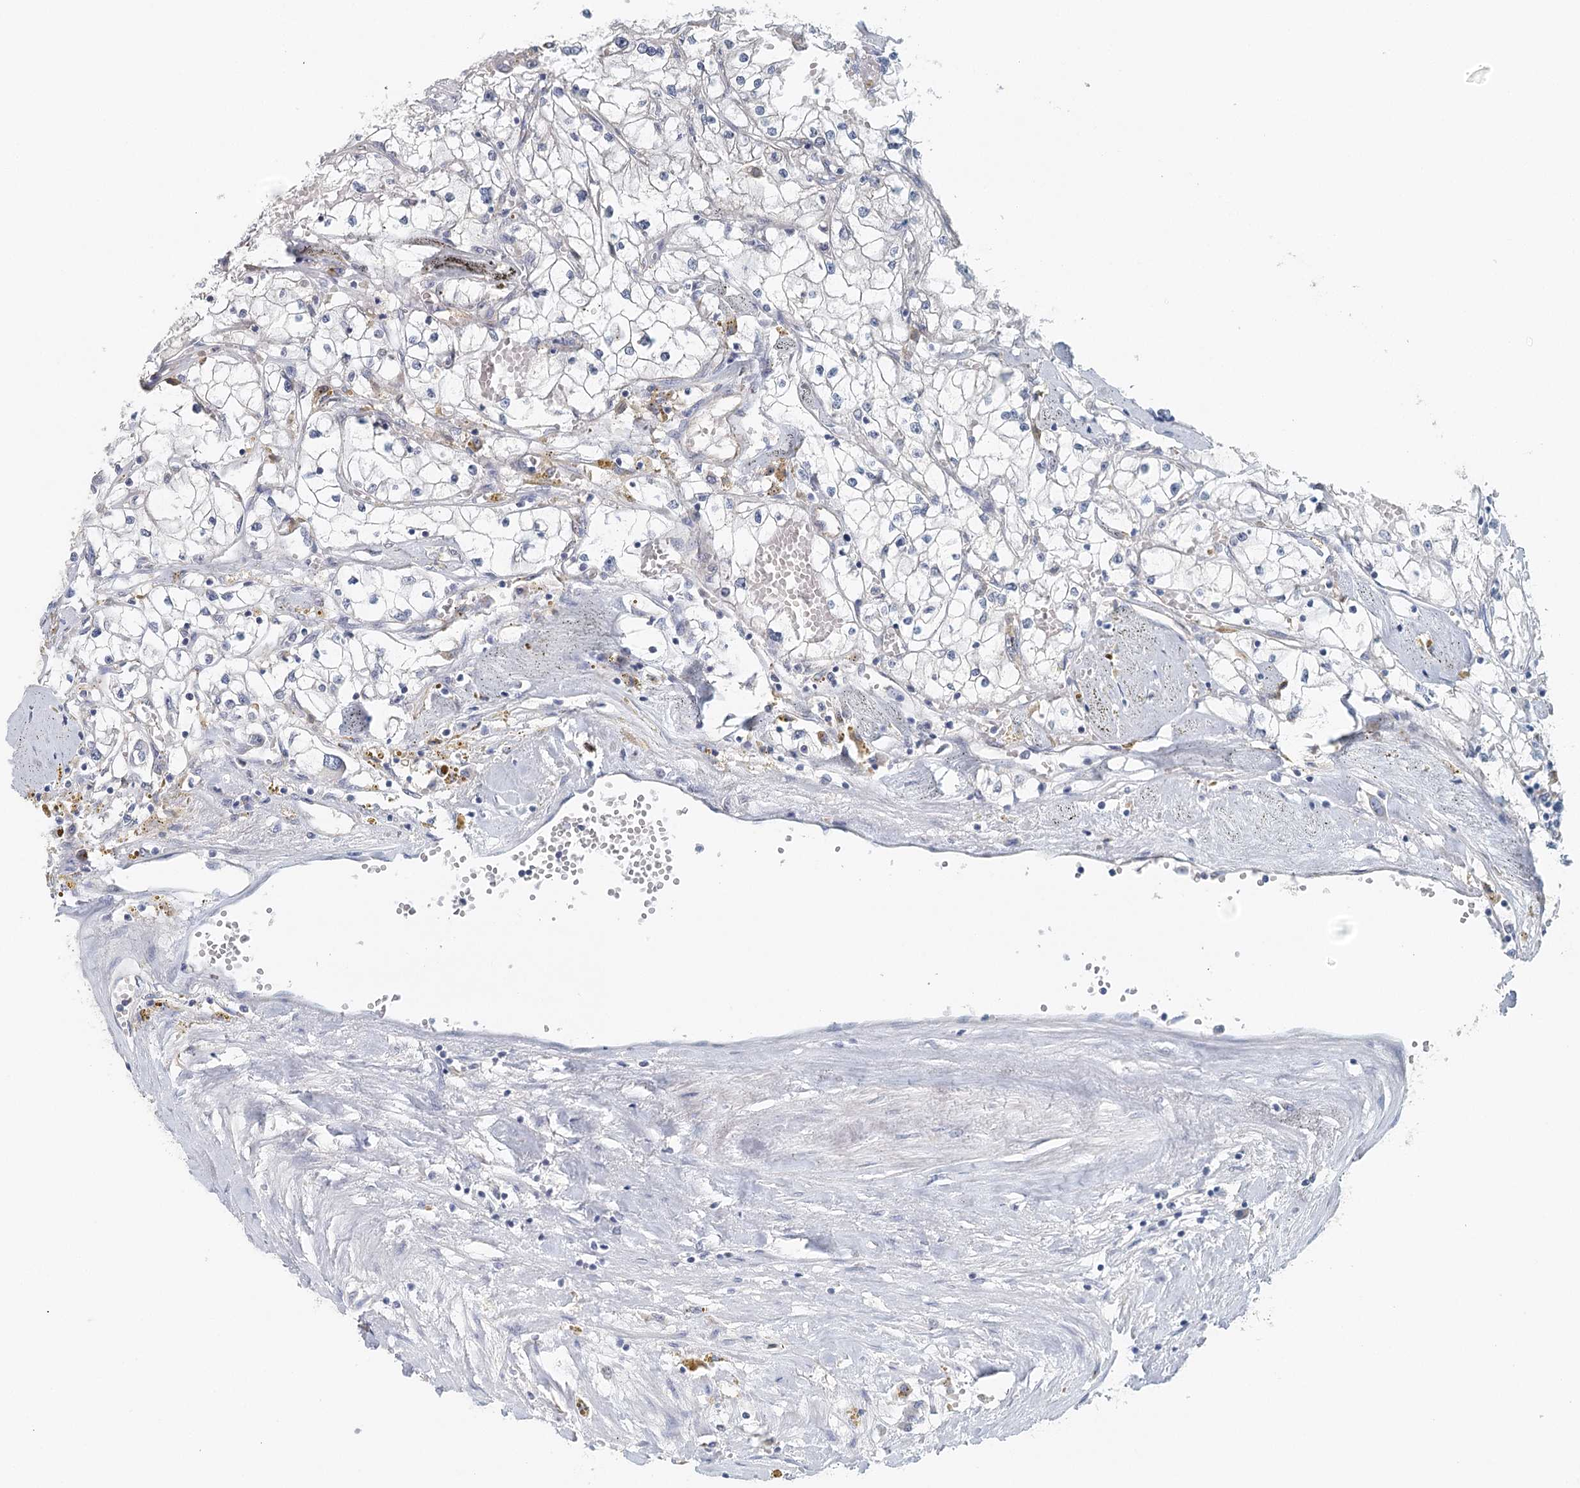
{"staining": {"intensity": "negative", "quantity": "none", "location": "none"}, "tissue": "renal cancer", "cell_type": "Tumor cells", "image_type": "cancer", "snomed": [{"axis": "morphology", "description": "Adenocarcinoma, NOS"}, {"axis": "topography", "description": "Kidney"}], "caption": "Immunohistochemistry (IHC) histopathology image of neoplastic tissue: human renal cancer stained with DAB (3,3'-diaminobenzidine) demonstrates no significant protein positivity in tumor cells.", "gene": "SYNPO", "patient": {"sex": "male", "age": 56}}